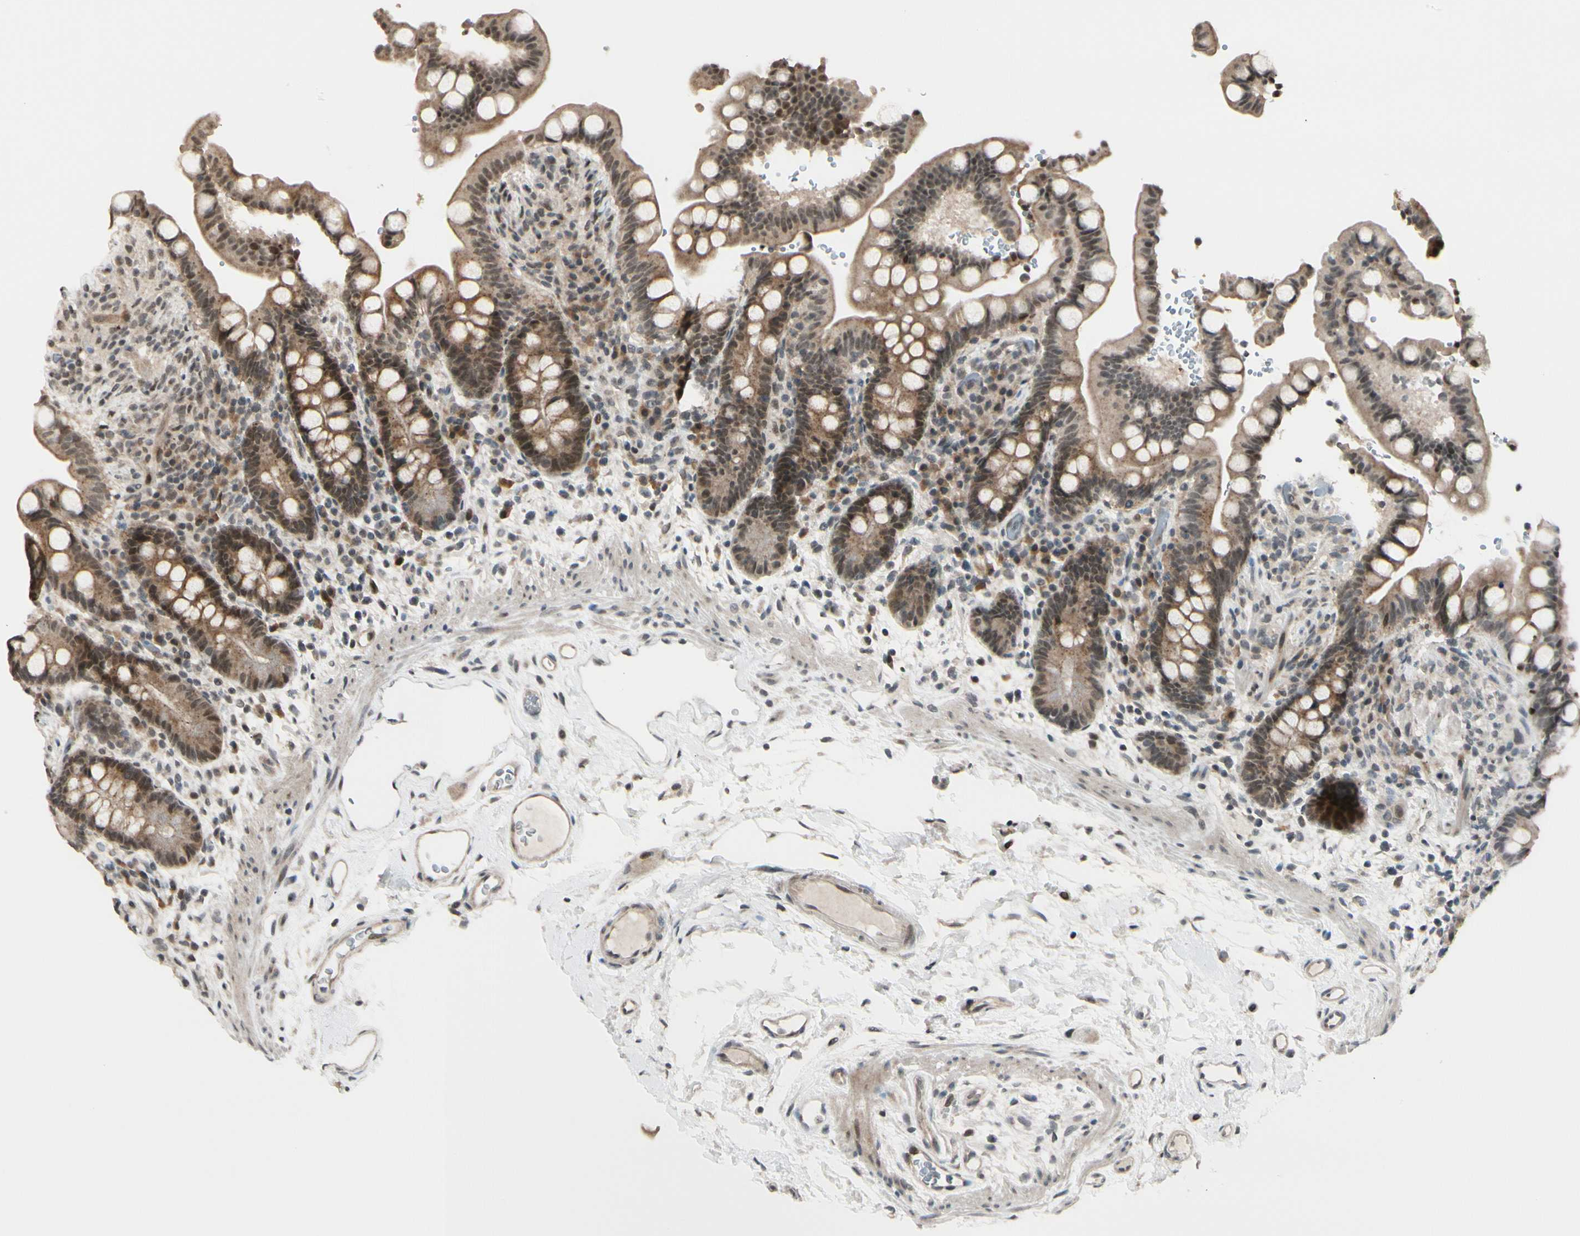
{"staining": {"intensity": "weak", "quantity": ">75%", "location": "cytoplasmic/membranous,nuclear"}, "tissue": "colon", "cell_type": "Endothelial cells", "image_type": "normal", "snomed": [{"axis": "morphology", "description": "Normal tissue, NOS"}, {"axis": "topography", "description": "Colon"}], "caption": "Normal colon was stained to show a protein in brown. There is low levels of weak cytoplasmic/membranous,nuclear staining in approximately >75% of endothelial cells.", "gene": "BRMS1", "patient": {"sex": "male", "age": 73}}